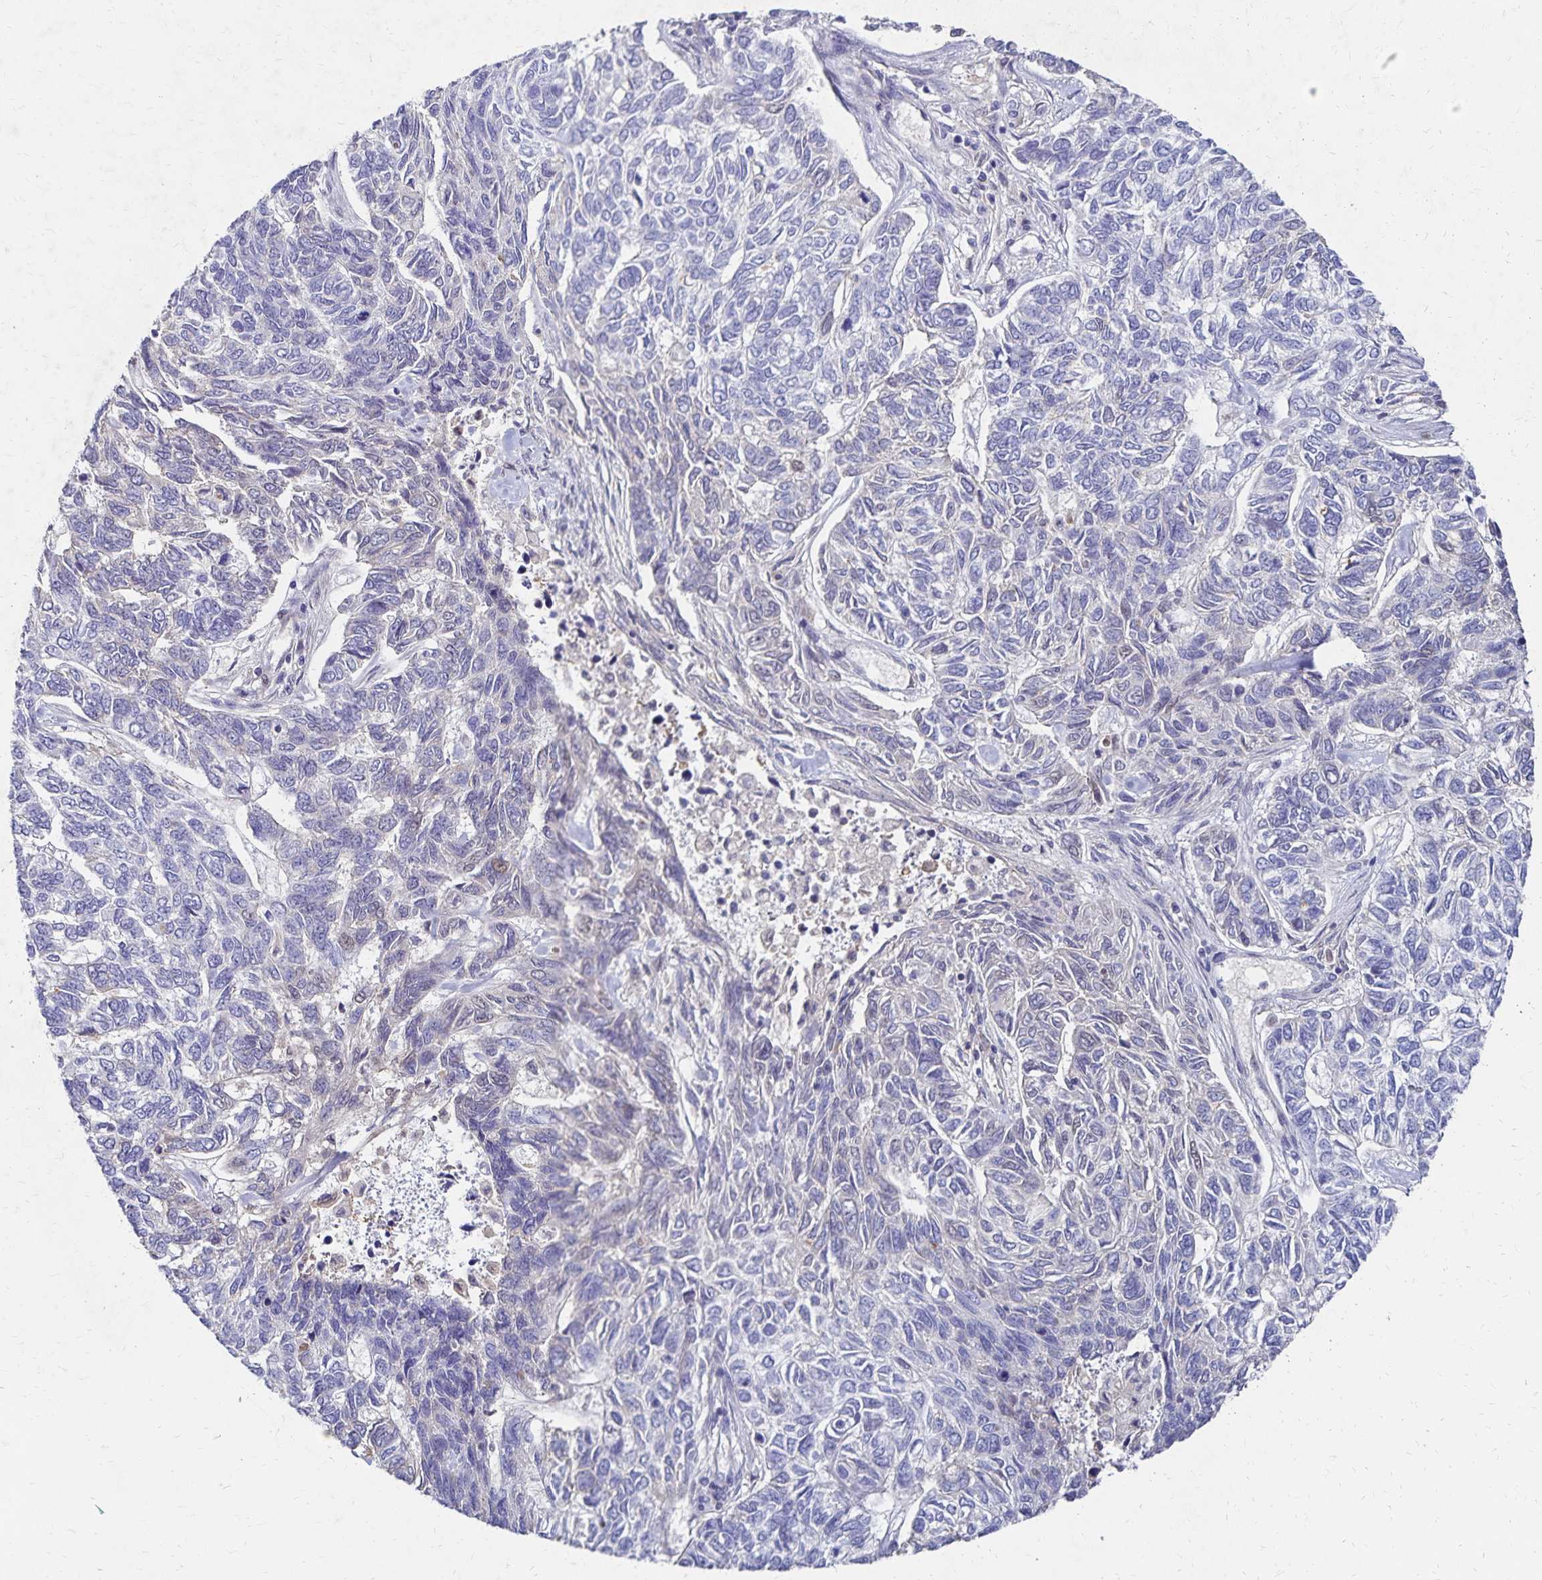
{"staining": {"intensity": "negative", "quantity": "none", "location": "none"}, "tissue": "skin cancer", "cell_type": "Tumor cells", "image_type": "cancer", "snomed": [{"axis": "morphology", "description": "Basal cell carcinoma"}, {"axis": "topography", "description": "Skin"}], "caption": "Tumor cells are negative for brown protein staining in skin cancer.", "gene": "PAX5", "patient": {"sex": "female", "age": 65}}